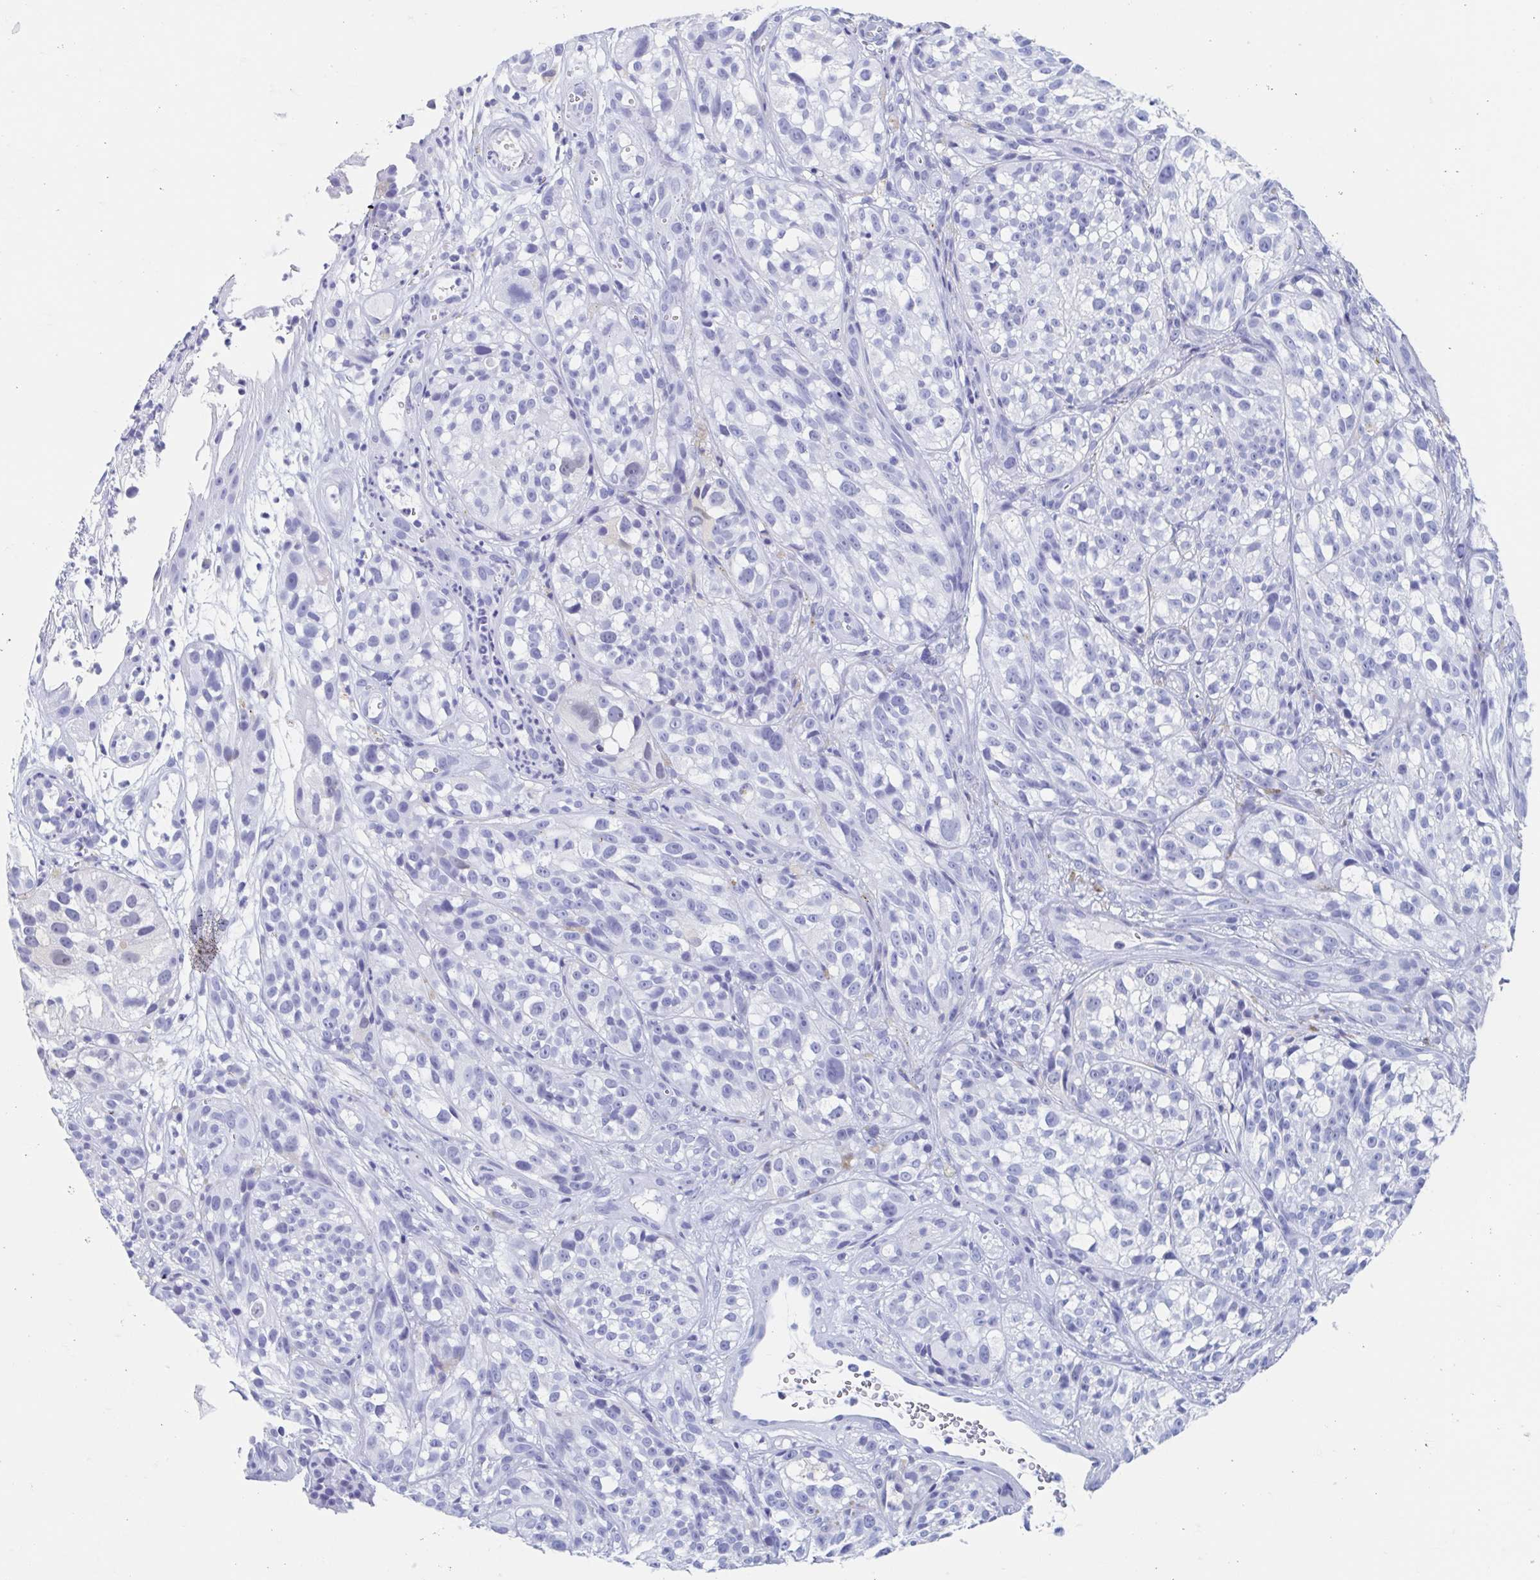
{"staining": {"intensity": "negative", "quantity": "none", "location": "none"}, "tissue": "melanoma", "cell_type": "Tumor cells", "image_type": "cancer", "snomed": [{"axis": "morphology", "description": "Malignant melanoma, NOS"}, {"axis": "topography", "description": "Skin"}], "caption": "This micrograph is of melanoma stained with IHC to label a protein in brown with the nuclei are counter-stained blue. There is no staining in tumor cells.", "gene": "HDGFL1", "patient": {"sex": "female", "age": 85}}